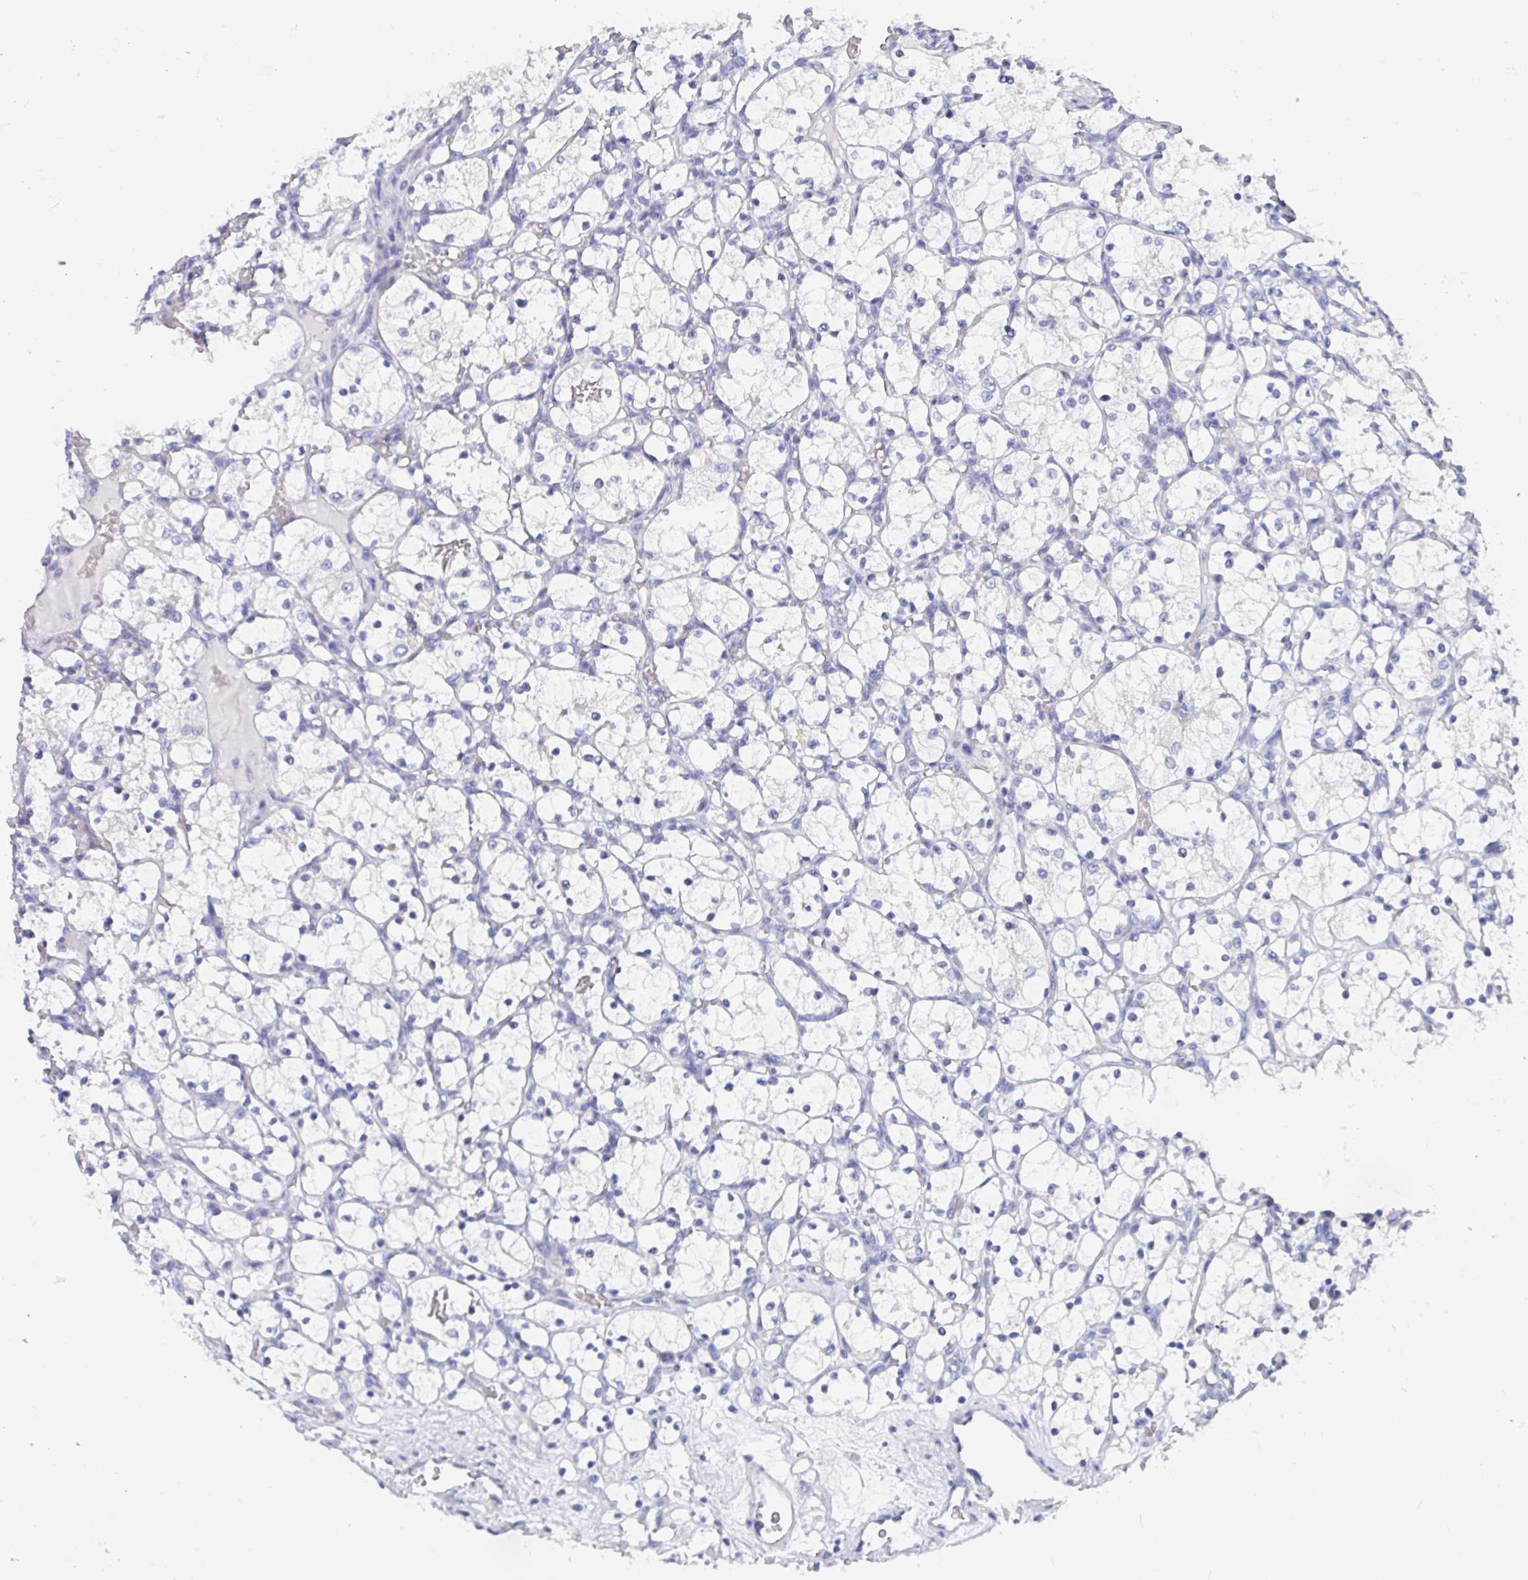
{"staining": {"intensity": "negative", "quantity": "none", "location": "none"}, "tissue": "renal cancer", "cell_type": "Tumor cells", "image_type": "cancer", "snomed": [{"axis": "morphology", "description": "Adenocarcinoma, NOS"}, {"axis": "topography", "description": "Kidney"}], "caption": "Protein analysis of renal cancer (adenocarcinoma) displays no significant positivity in tumor cells. (Stains: DAB (3,3'-diaminobenzidine) immunohistochemistry (IHC) with hematoxylin counter stain, Microscopy: brightfield microscopy at high magnification).", "gene": "GRIA1", "patient": {"sex": "female", "age": 69}}